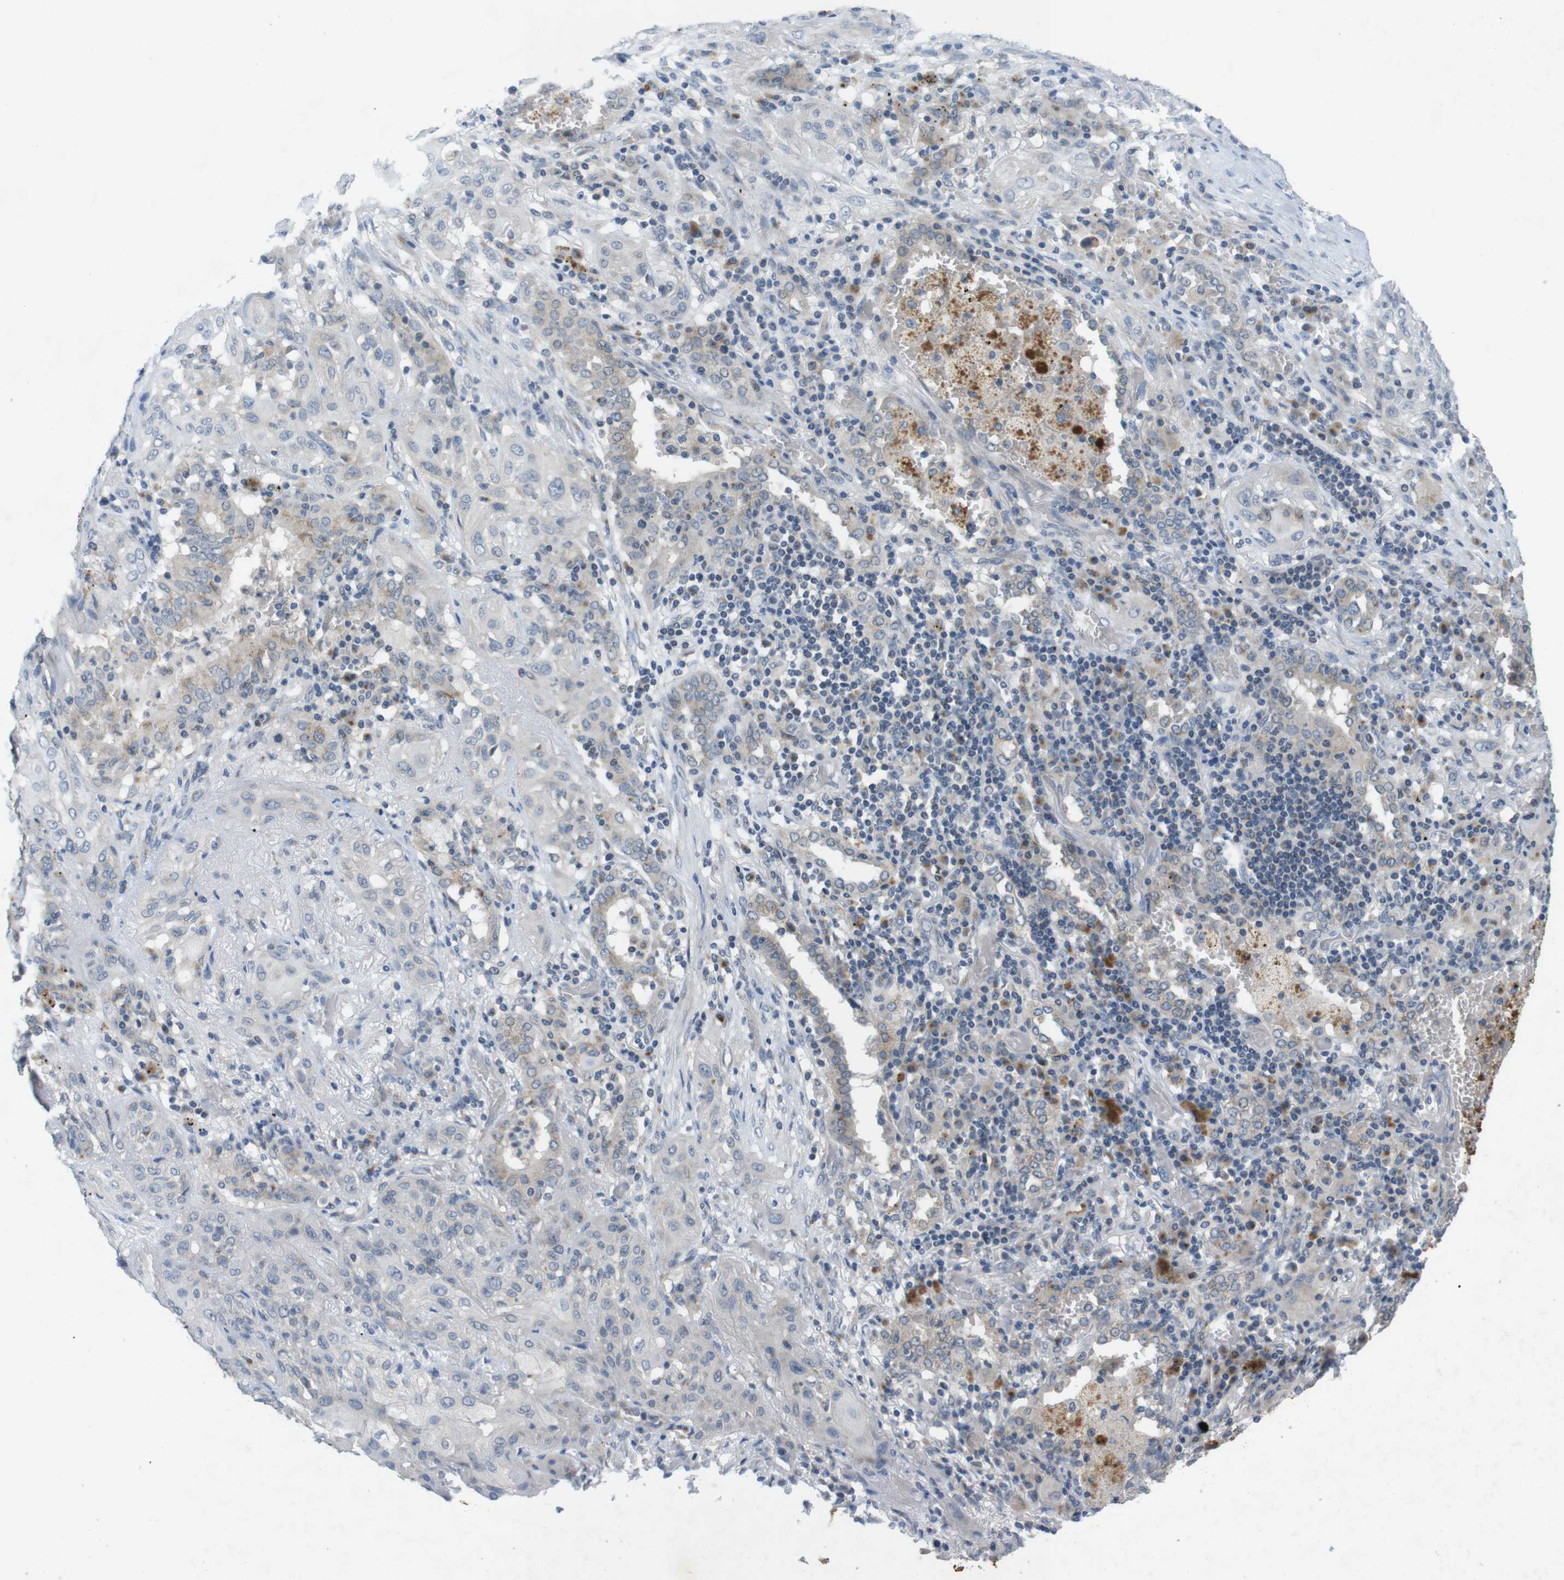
{"staining": {"intensity": "negative", "quantity": "none", "location": "none"}, "tissue": "lung cancer", "cell_type": "Tumor cells", "image_type": "cancer", "snomed": [{"axis": "morphology", "description": "Squamous cell carcinoma, NOS"}, {"axis": "topography", "description": "Lung"}], "caption": "A histopathology image of lung cancer (squamous cell carcinoma) stained for a protein reveals no brown staining in tumor cells.", "gene": "YIPF3", "patient": {"sex": "female", "age": 47}}